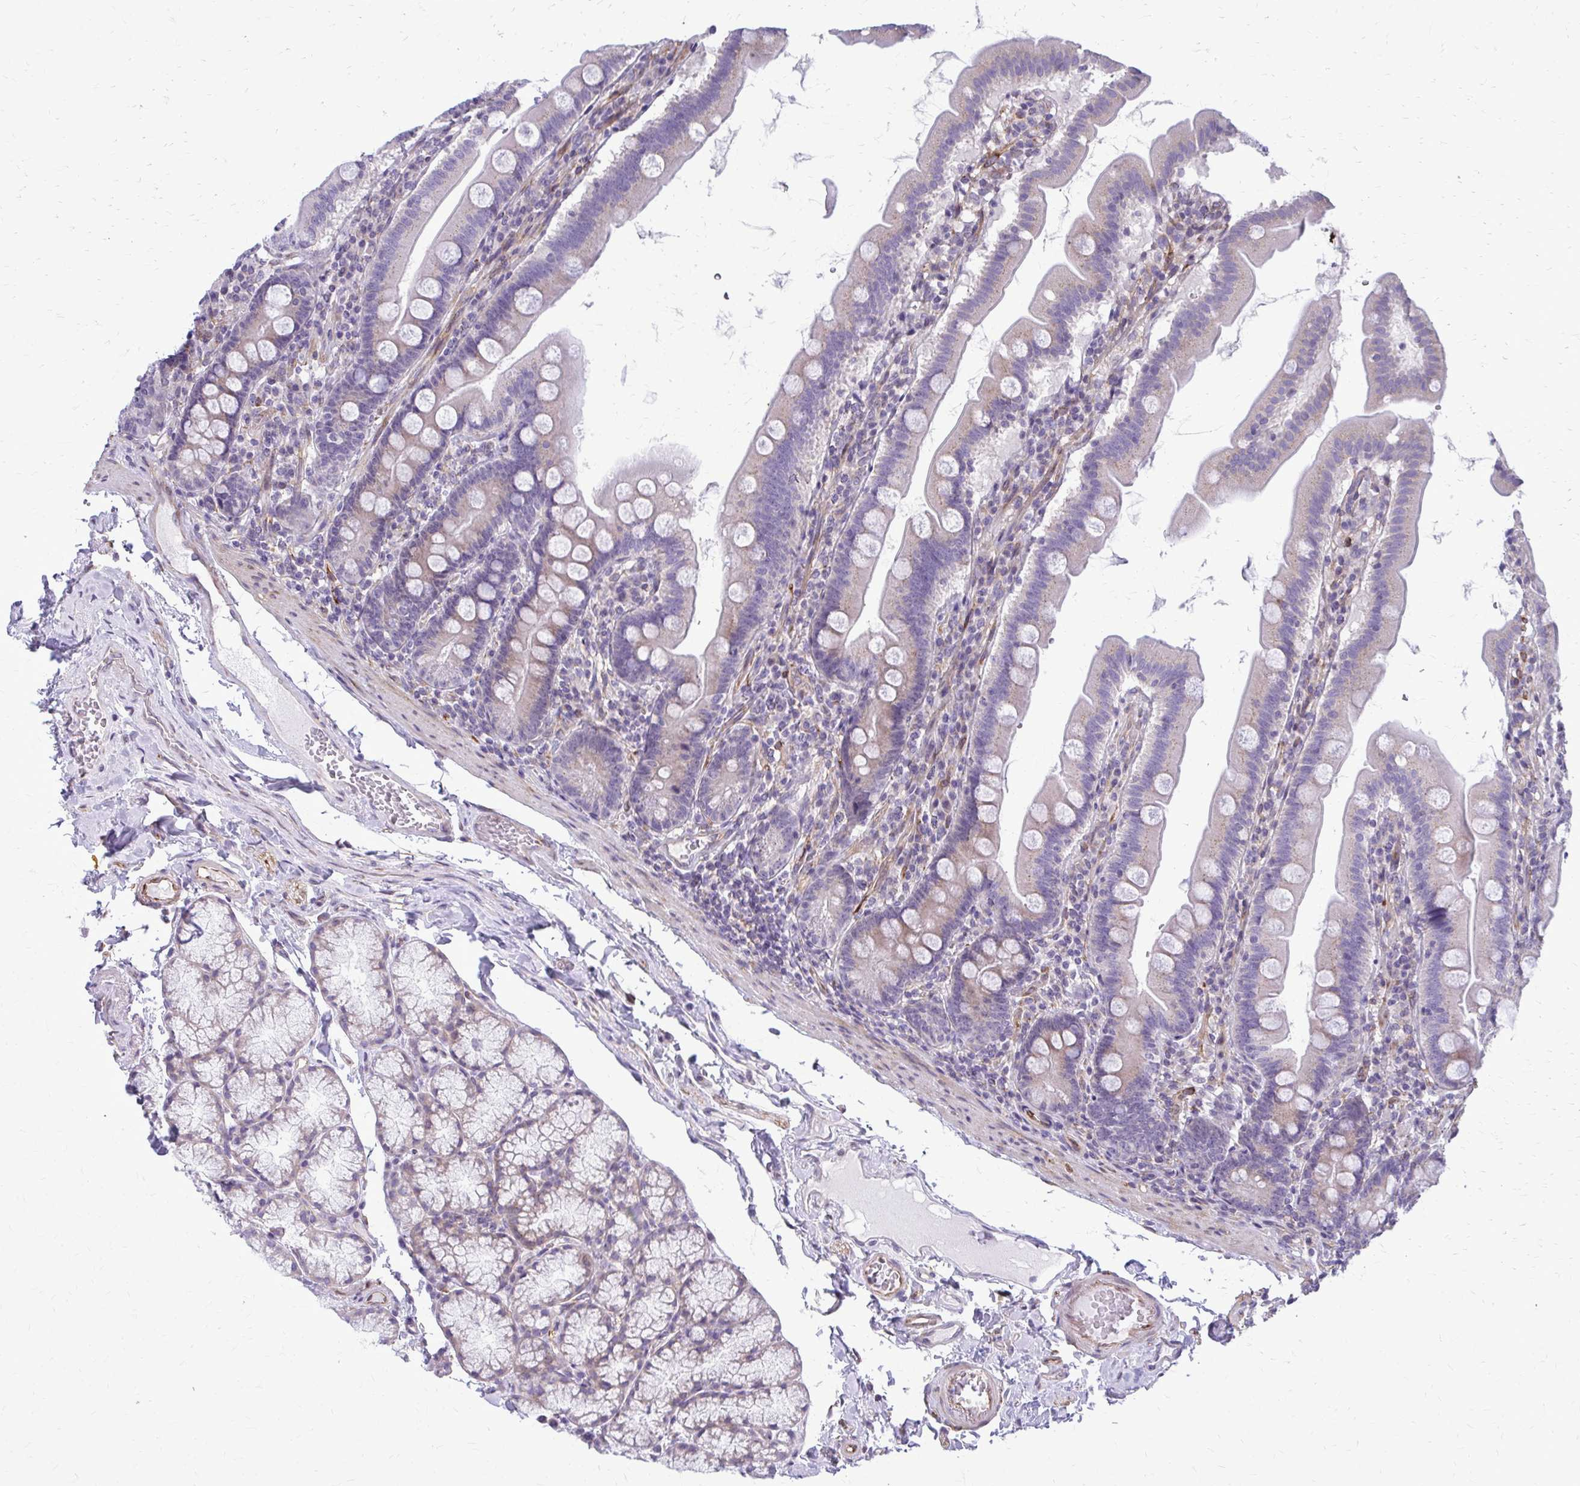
{"staining": {"intensity": "weak", "quantity": "25%-75%", "location": "cytoplasmic/membranous"}, "tissue": "duodenum", "cell_type": "Glandular cells", "image_type": "normal", "snomed": [{"axis": "morphology", "description": "Normal tissue, NOS"}, {"axis": "topography", "description": "Duodenum"}], "caption": "Unremarkable duodenum exhibits weak cytoplasmic/membranous staining in approximately 25%-75% of glandular cells, visualized by immunohistochemistry. The protein of interest is shown in brown color, while the nuclei are stained blue.", "gene": "DEPP1", "patient": {"sex": "female", "age": 67}}